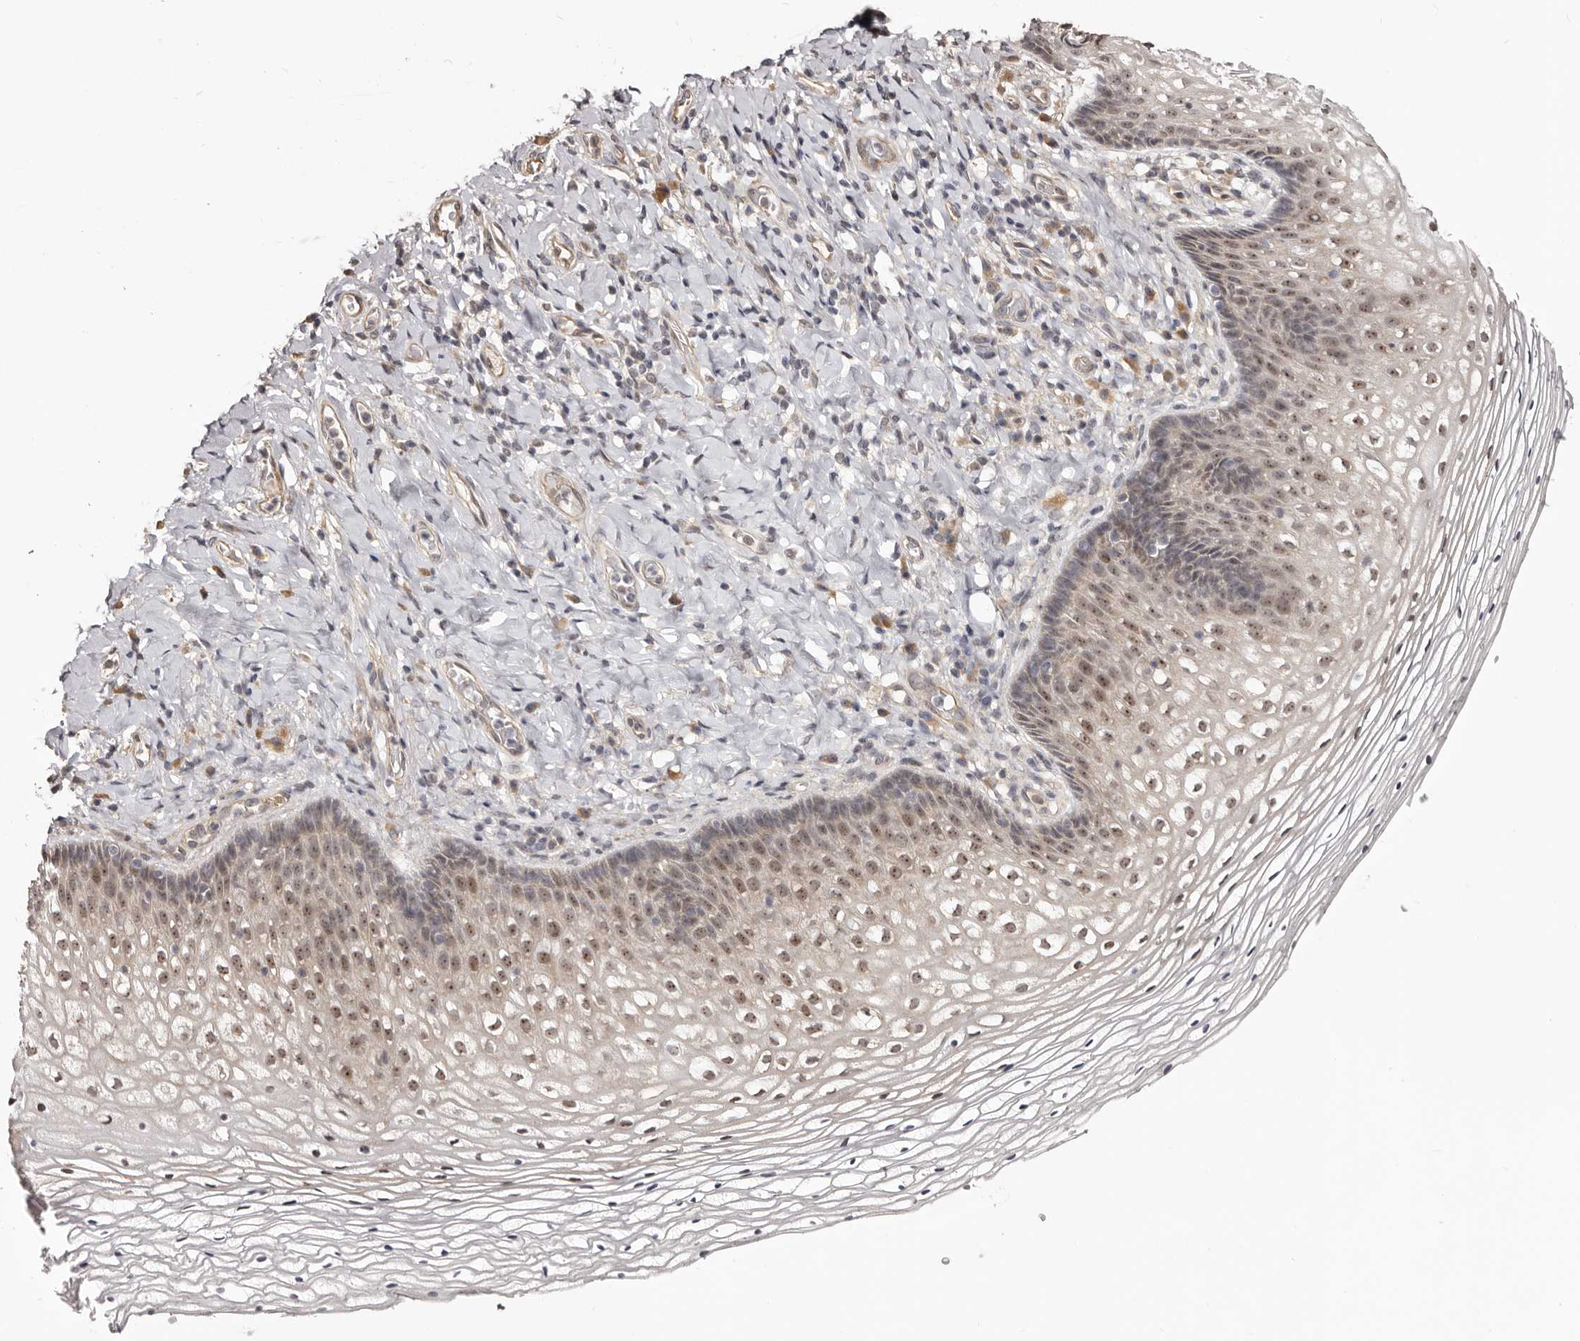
{"staining": {"intensity": "moderate", "quantity": ">75%", "location": "nuclear"}, "tissue": "vagina", "cell_type": "Squamous epithelial cells", "image_type": "normal", "snomed": [{"axis": "morphology", "description": "Normal tissue, NOS"}, {"axis": "topography", "description": "Vagina"}], "caption": "IHC staining of benign vagina, which exhibits medium levels of moderate nuclear staining in approximately >75% of squamous epithelial cells indicating moderate nuclear protein positivity. The staining was performed using DAB (brown) for protein detection and nuclei were counterstained in hematoxylin (blue).", "gene": "NOL12", "patient": {"sex": "female", "age": 60}}